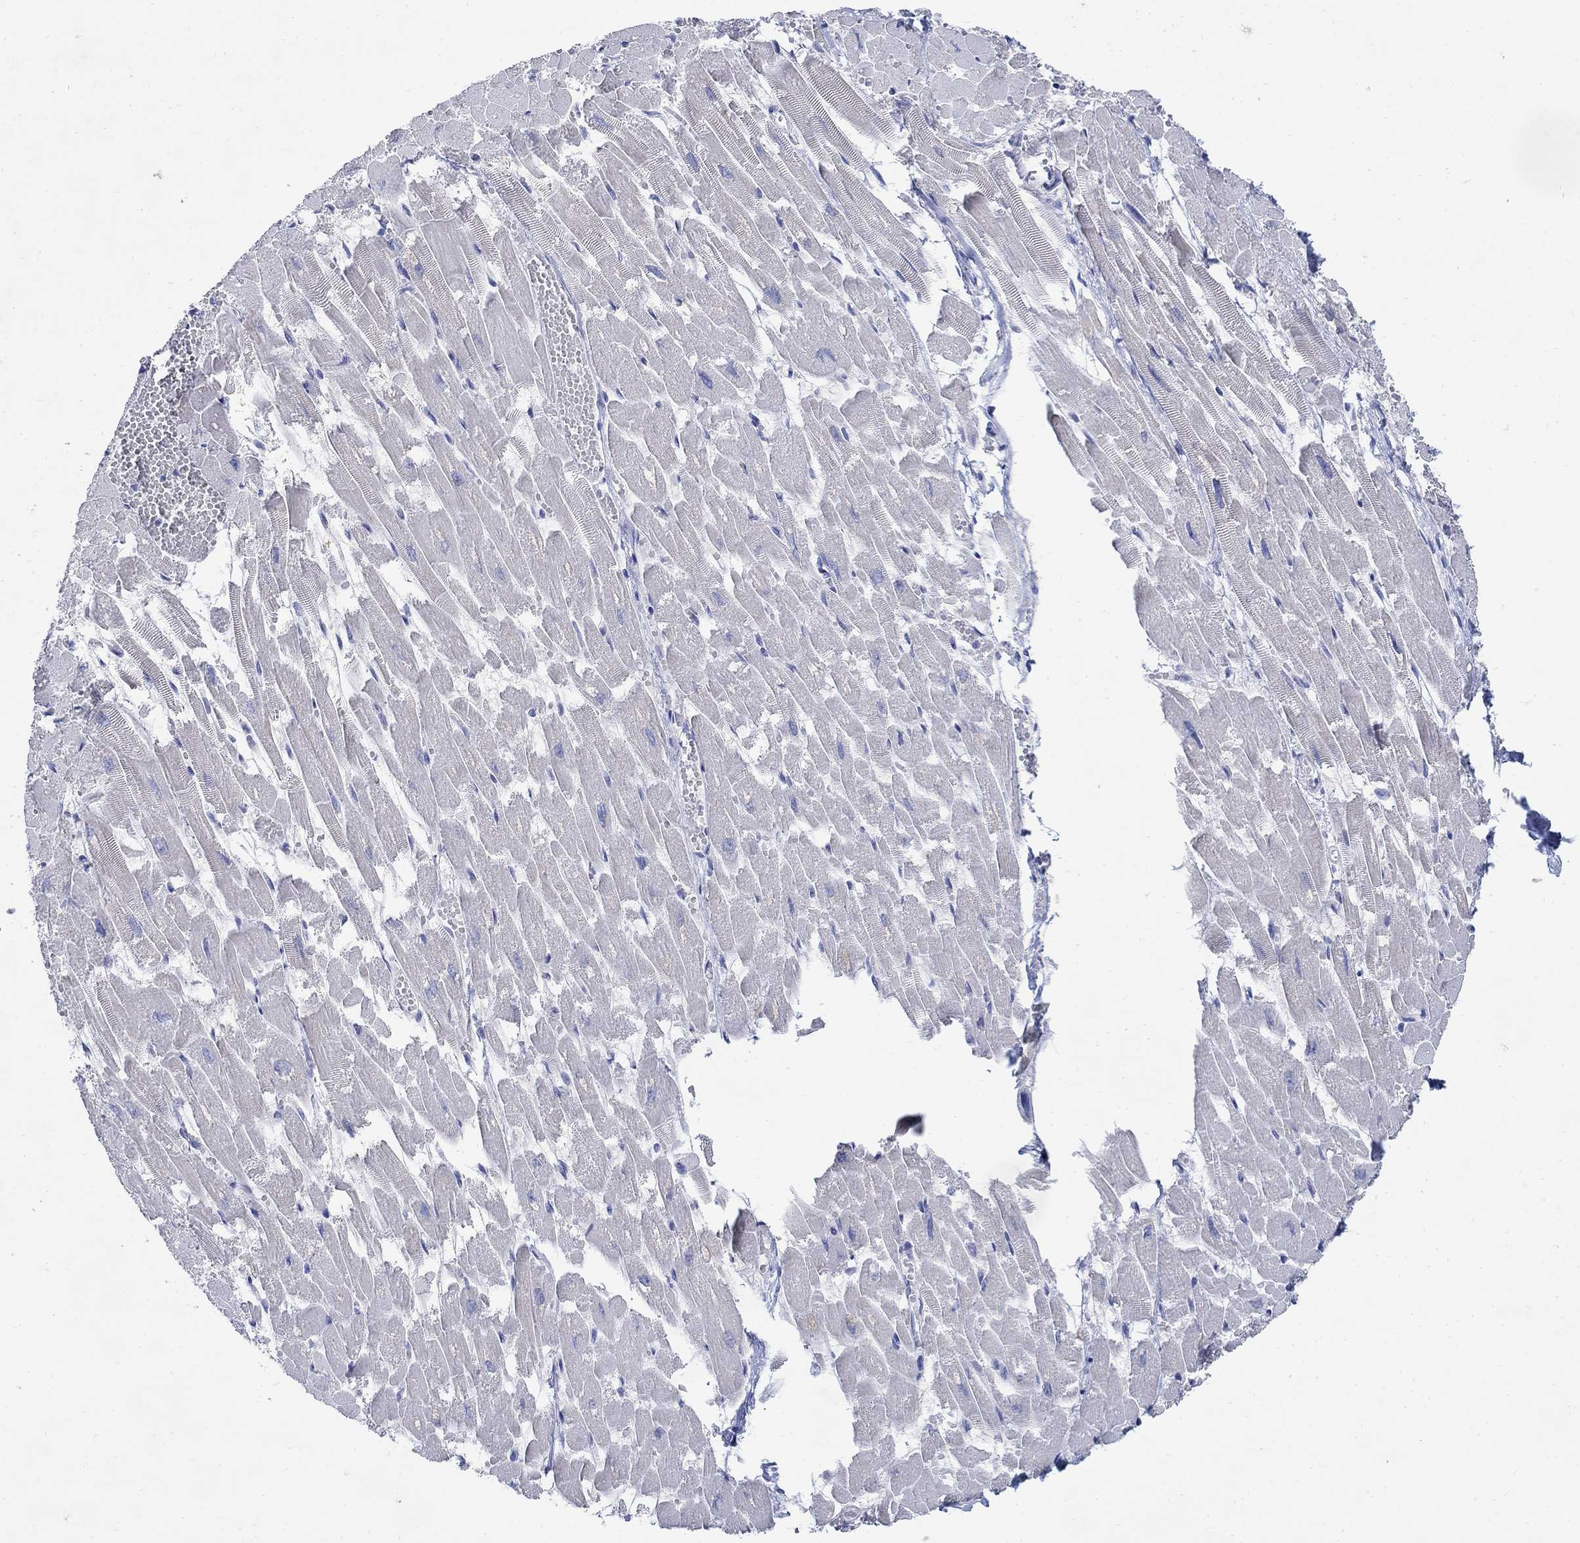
{"staining": {"intensity": "negative", "quantity": "none", "location": "none"}, "tissue": "heart muscle", "cell_type": "Cardiomyocytes", "image_type": "normal", "snomed": [{"axis": "morphology", "description": "Normal tissue, NOS"}, {"axis": "topography", "description": "Heart"}], "caption": "There is no significant expression in cardiomyocytes of heart muscle. (DAB (3,3'-diaminobenzidine) immunohistochemistry visualized using brightfield microscopy, high magnification).", "gene": "ZDHHC14", "patient": {"sex": "female", "age": 52}}